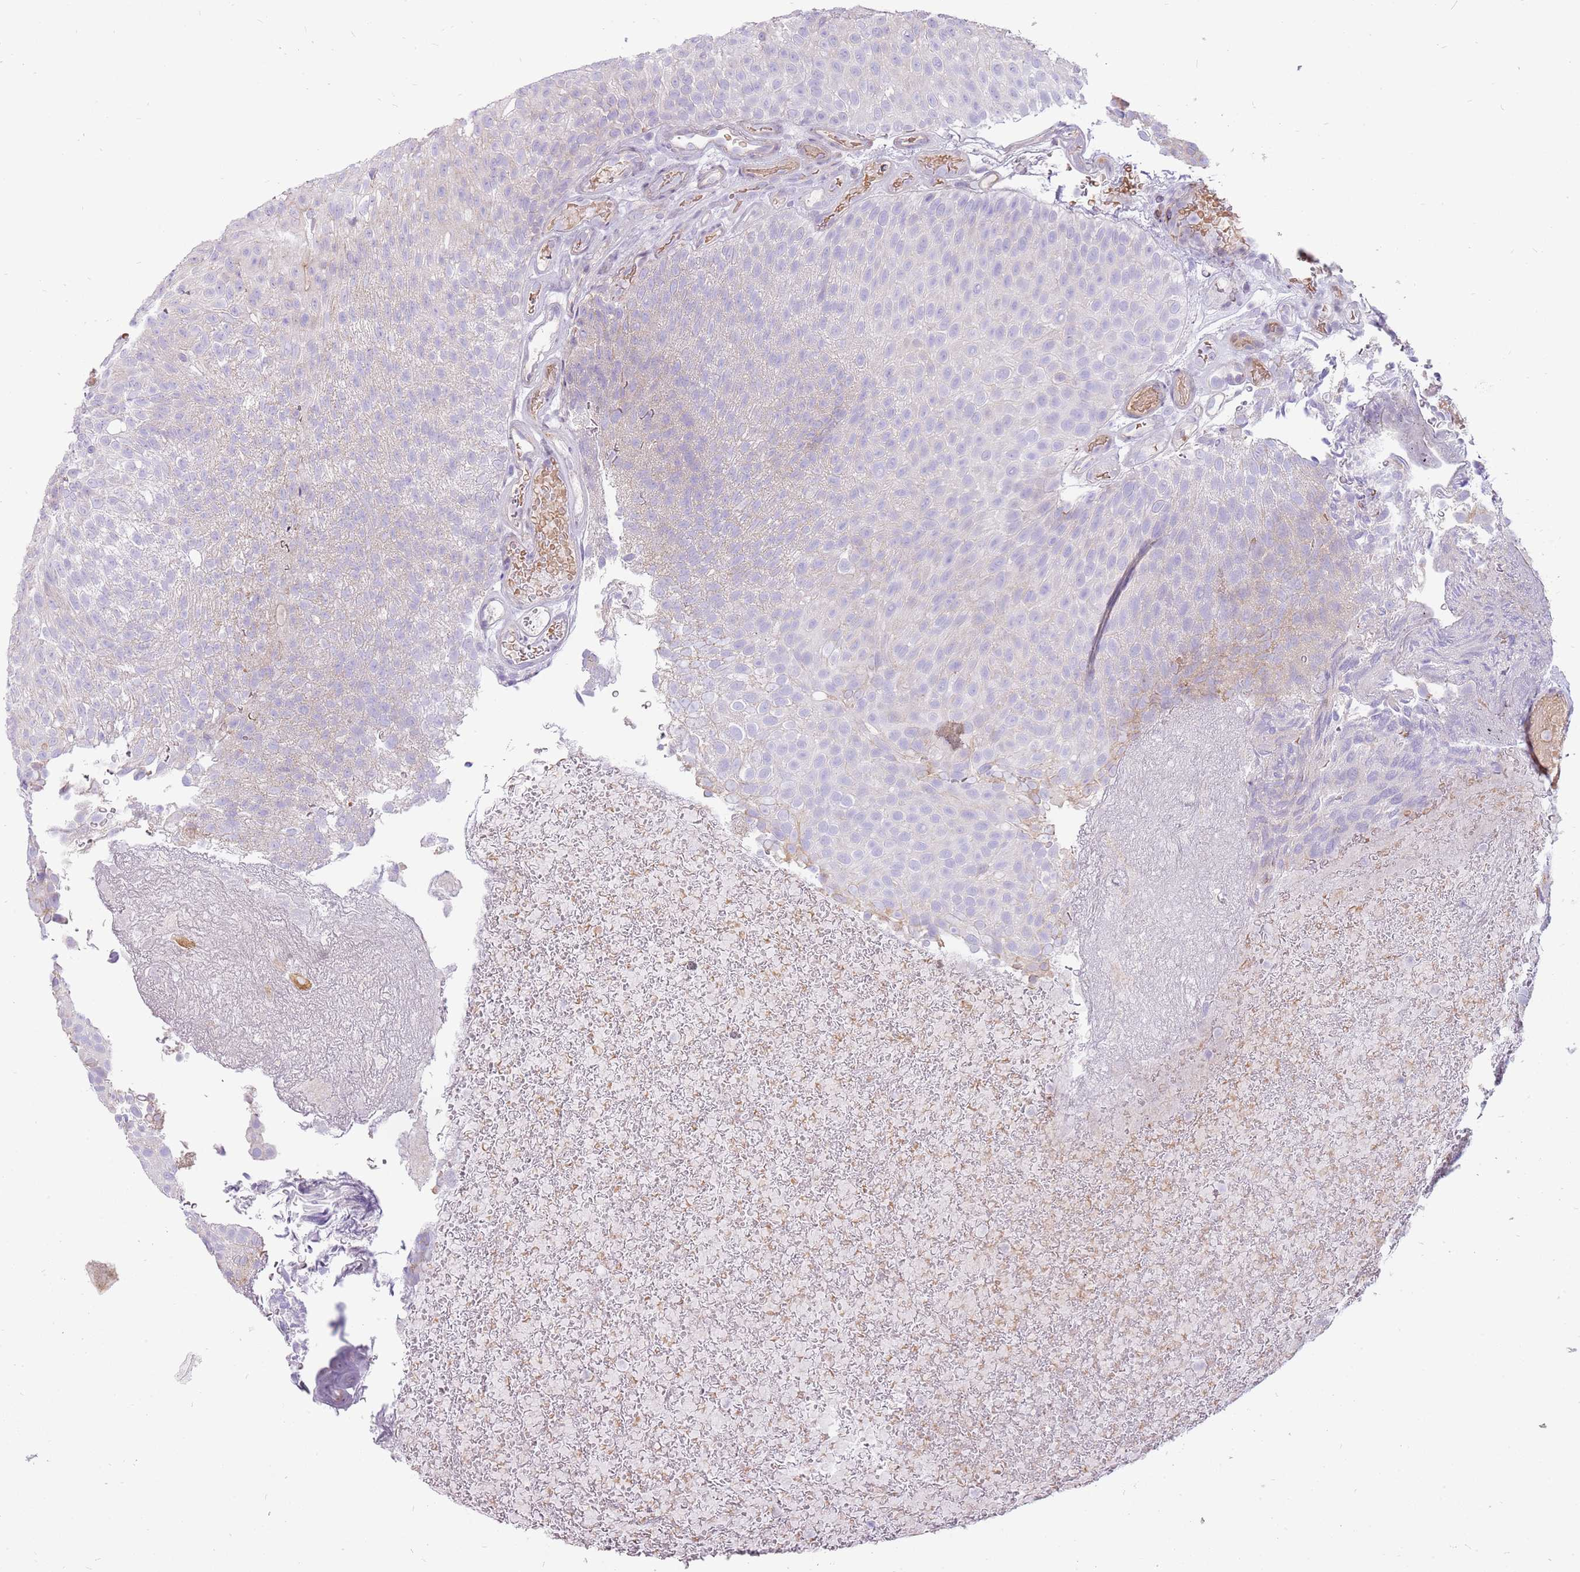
{"staining": {"intensity": "negative", "quantity": "none", "location": "none"}, "tissue": "urothelial cancer", "cell_type": "Tumor cells", "image_type": "cancer", "snomed": [{"axis": "morphology", "description": "Urothelial carcinoma, Low grade"}, {"axis": "topography", "description": "Urinary bladder"}], "caption": "Immunohistochemical staining of human low-grade urothelial carcinoma shows no significant positivity in tumor cells.", "gene": "MCUB", "patient": {"sex": "male", "age": 78}}